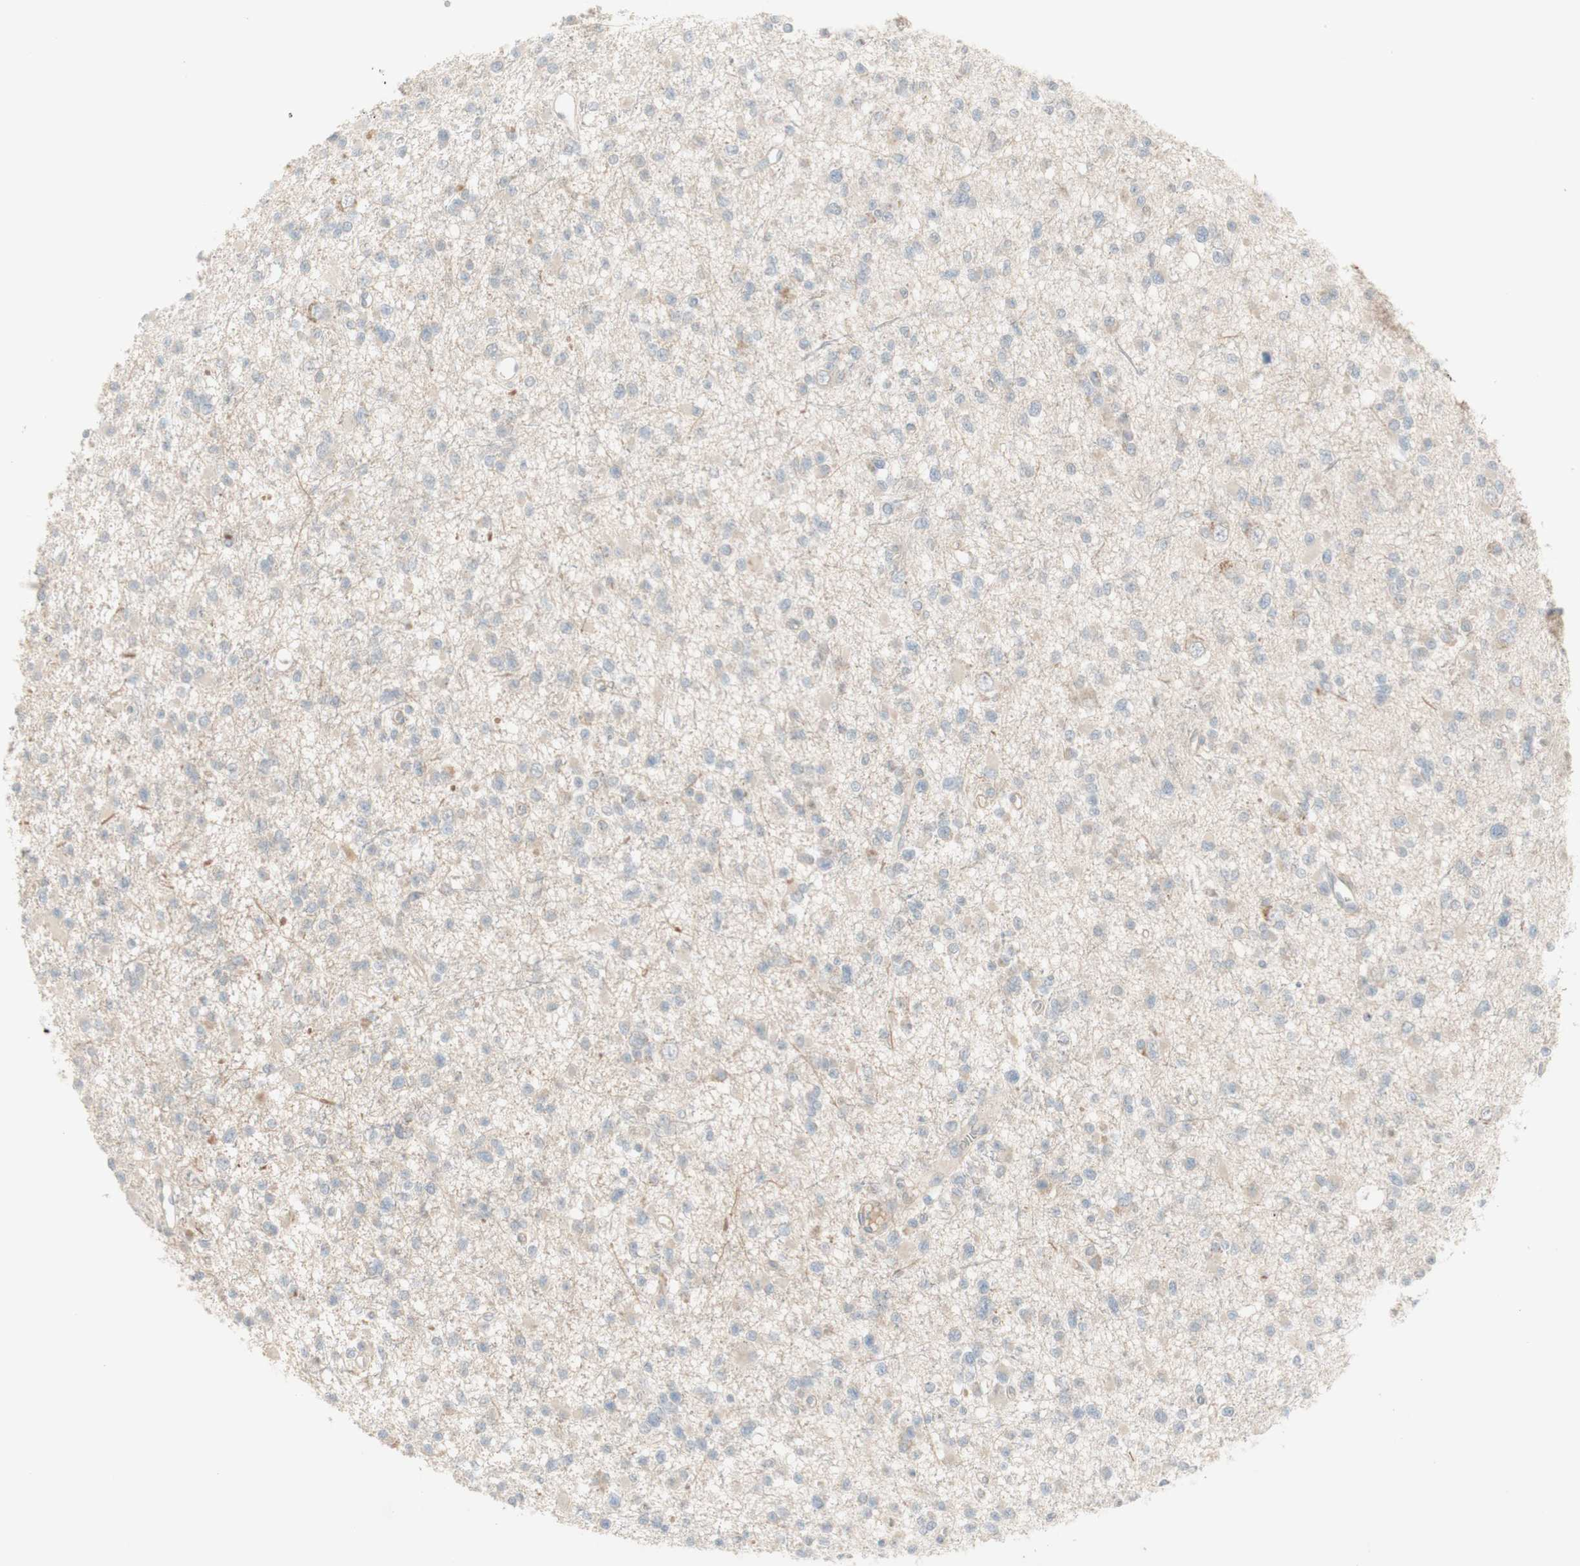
{"staining": {"intensity": "negative", "quantity": "none", "location": "none"}, "tissue": "glioma", "cell_type": "Tumor cells", "image_type": "cancer", "snomed": [{"axis": "morphology", "description": "Glioma, malignant, Low grade"}, {"axis": "topography", "description": "Brain"}], "caption": "DAB immunohistochemical staining of glioma exhibits no significant expression in tumor cells. (Immunohistochemistry, brightfield microscopy, high magnification).", "gene": "PTGER4", "patient": {"sex": "female", "age": 22}}